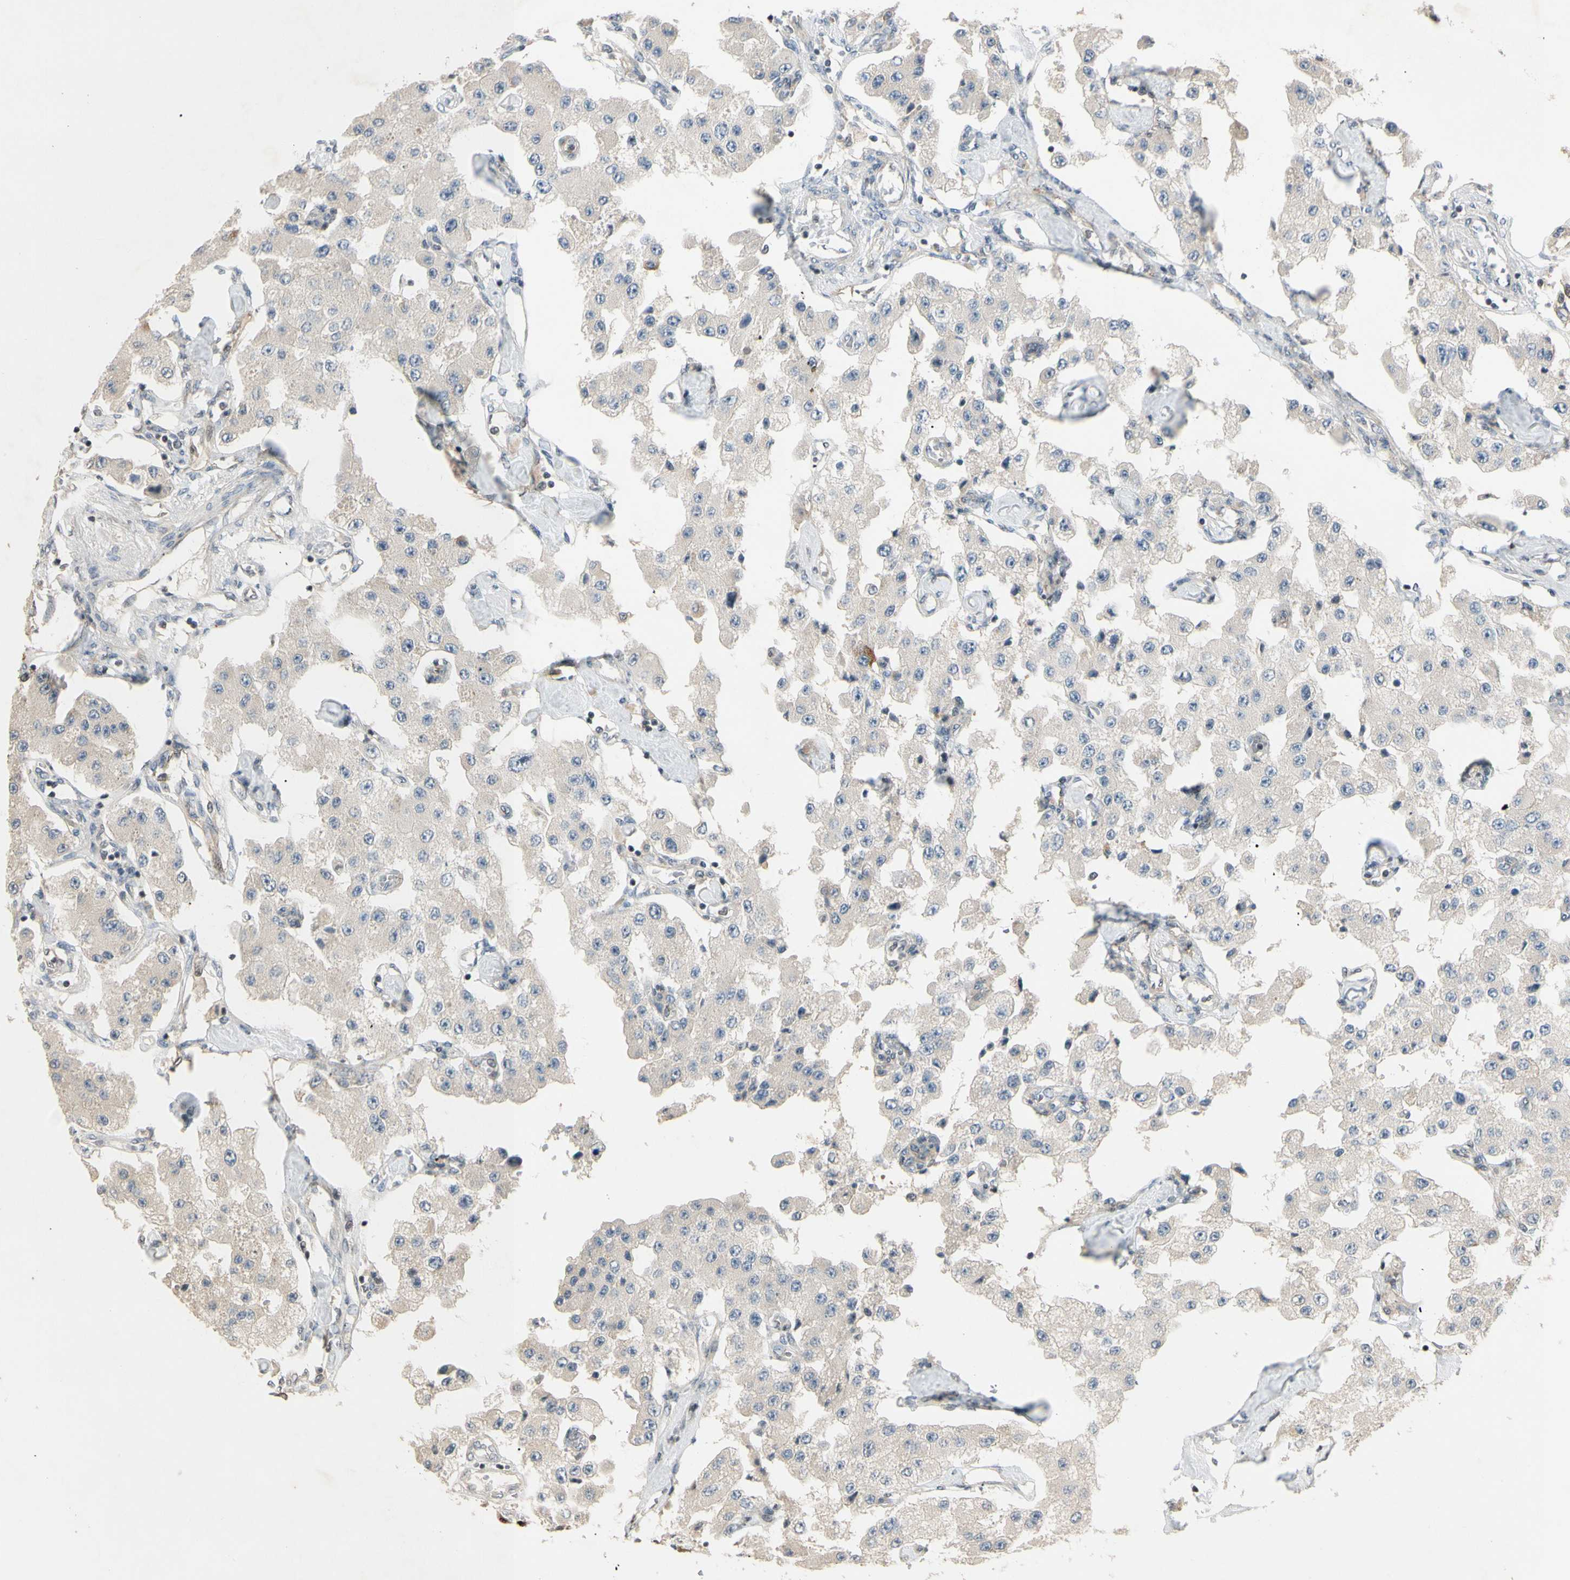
{"staining": {"intensity": "weak", "quantity": ">75%", "location": "cytoplasmic/membranous"}, "tissue": "carcinoid", "cell_type": "Tumor cells", "image_type": "cancer", "snomed": [{"axis": "morphology", "description": "Carcinoid, malignant, NOS"}, {"axis": "topography", "description": "Pancreas"}], "caption": "Immunohistochemistry staining of carcinoid, which demonstrates low levels of weak cytoplasmic/membranous staining in about >75% of tumor cells indicating weak cytoplasmic/membranous protein expression. The staining was performed using DAB (3,3'-diaminobenzidine) (brown) for protein detection and nuclei were counterstained in hematoxylin (blue).", "gene": "NFYA", "patient": {"sex": "male", "age": 41}}